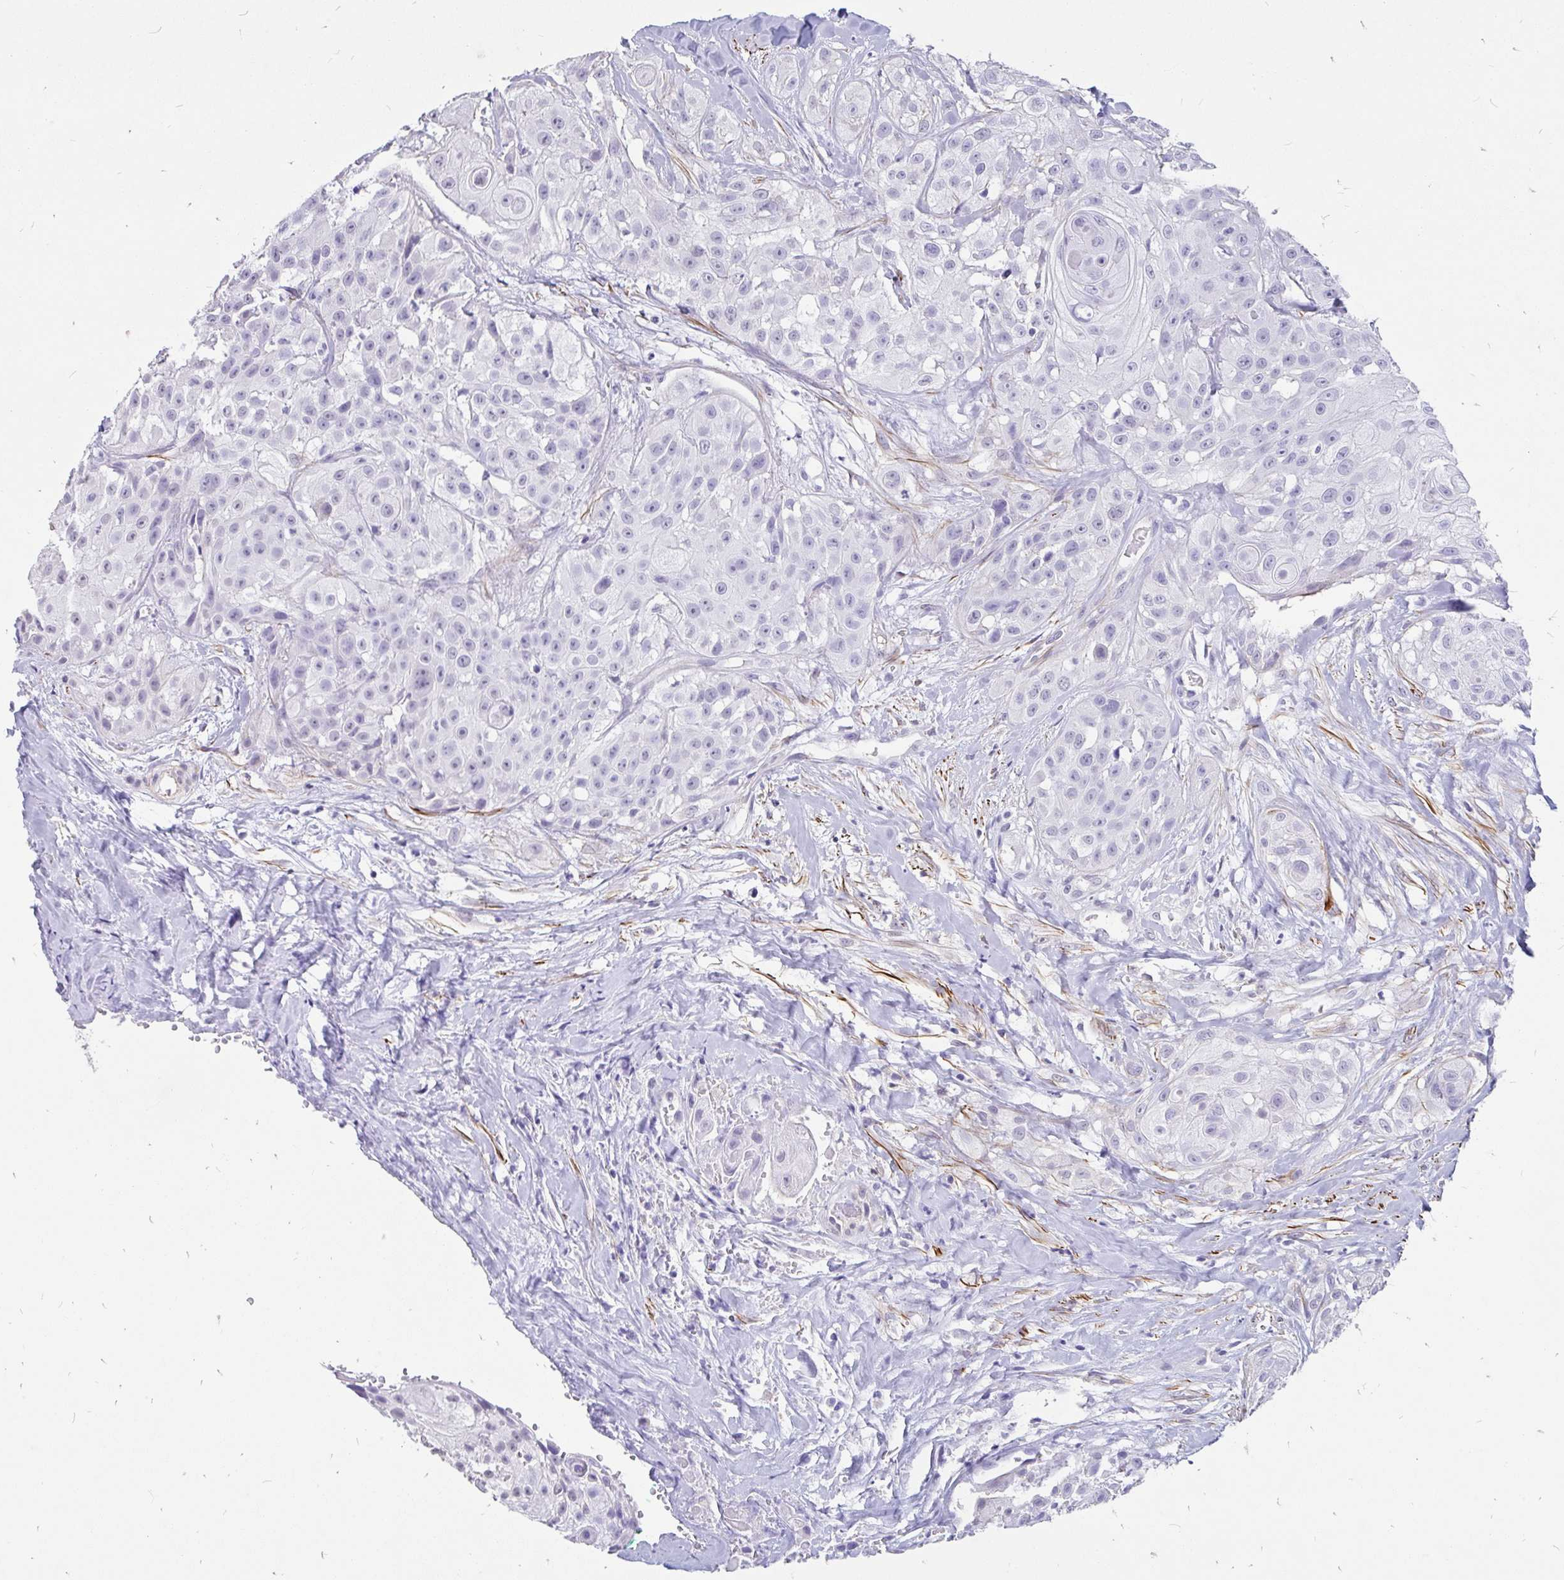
{"staining": {"intensity": "negative", "quantity": "none", "location": "none"}, "tissue": "head and neck cancer", "cell_type": "Tumor cells", "image_type": "cancer", "snomed": [{"axis": "morphology", "description": "Squamous cell carcinoma, NOS"}, {"axis": "topography", "description": "Head-Neck"}], "caption": "This is an immunohistochemistry micrograph of head and neck cancer. There is no positivity in tumor cells.", "gene": "EML5", "patient": {"sex": "male", "age": 83}}